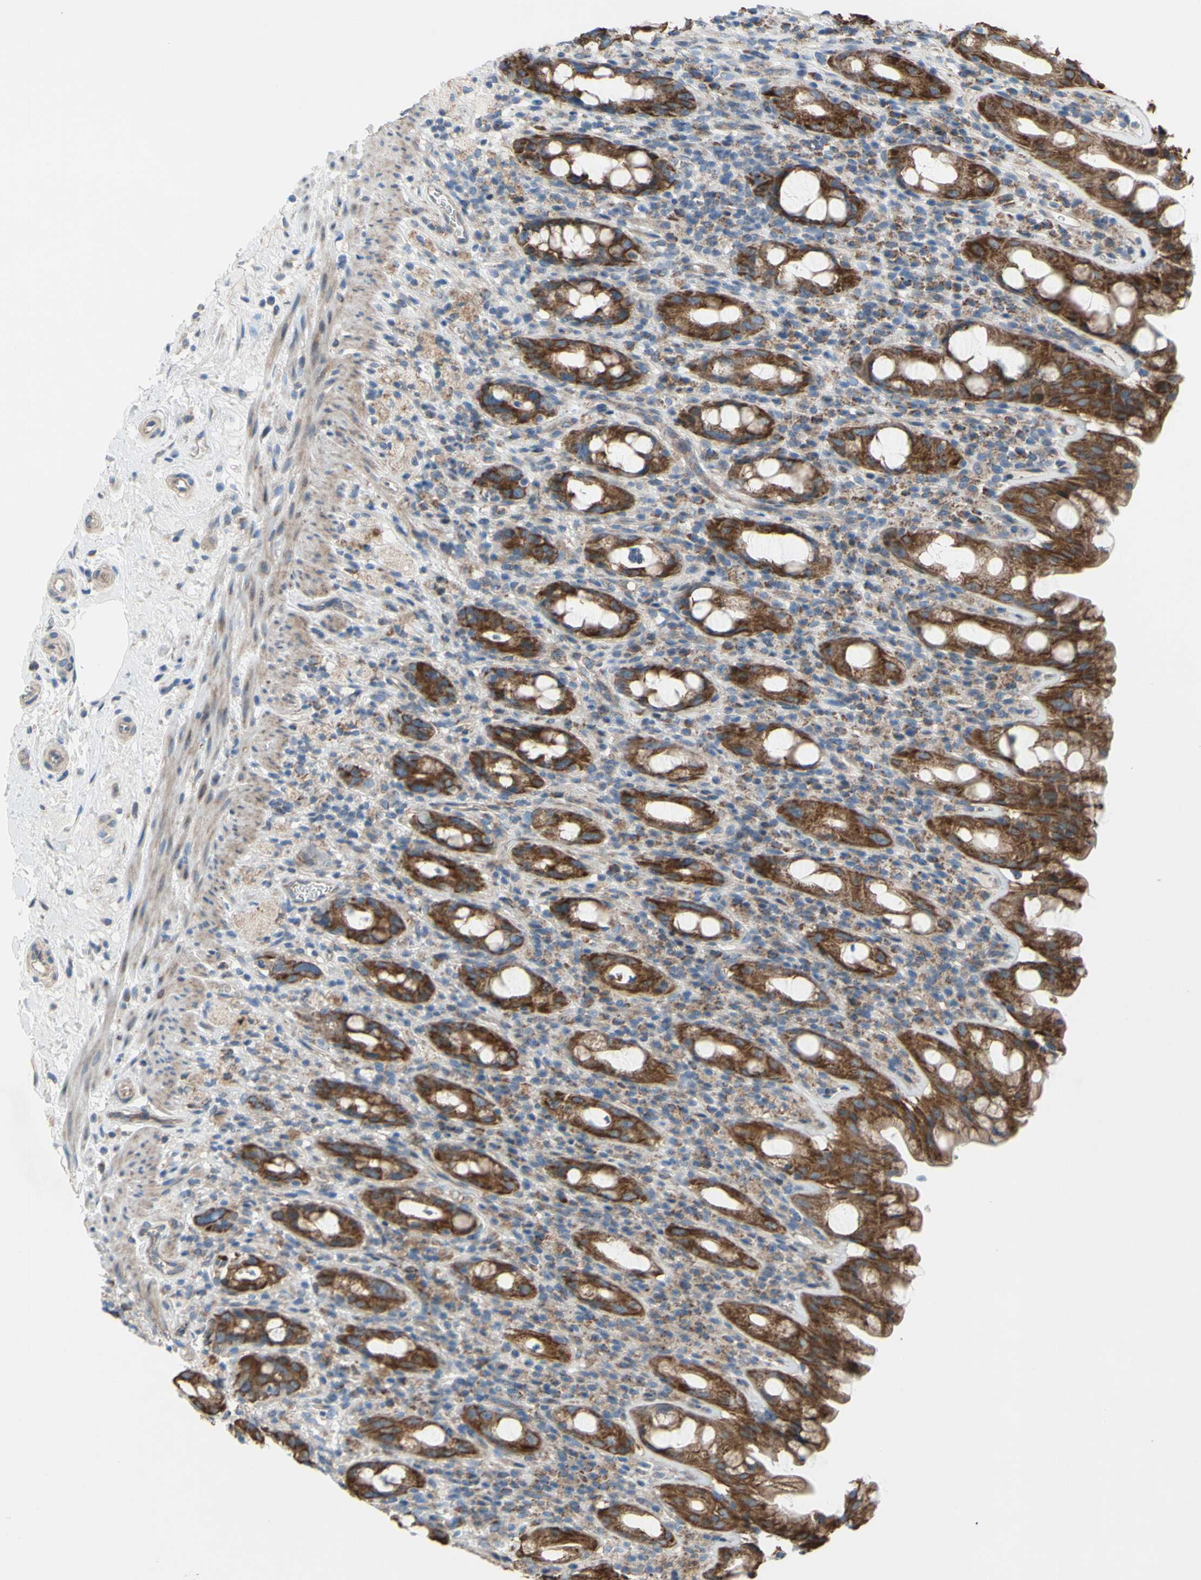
{"staining": {"intensity": "strong", "quantity": ">75%", "location": "cytoplasmic/membranous"}, "tissue": "rectum", "cell_type": "Glandular cells", "image_type": "normal", "snomed": [{"axis": "morphology", "description": "Normal tissue, NOS"}, {"axis": "topography", "description": "Rectum"}], "caption": "A brown stain highlights strong cytoplasmic/membranous expression of a protein in glandular cells of unremarkable human rectum. (brown staining indicates protein expression, while blue staining denotes nuclei).", "gene": "GRAMD2B", "patient": {"sex": "male", "age": 44}}